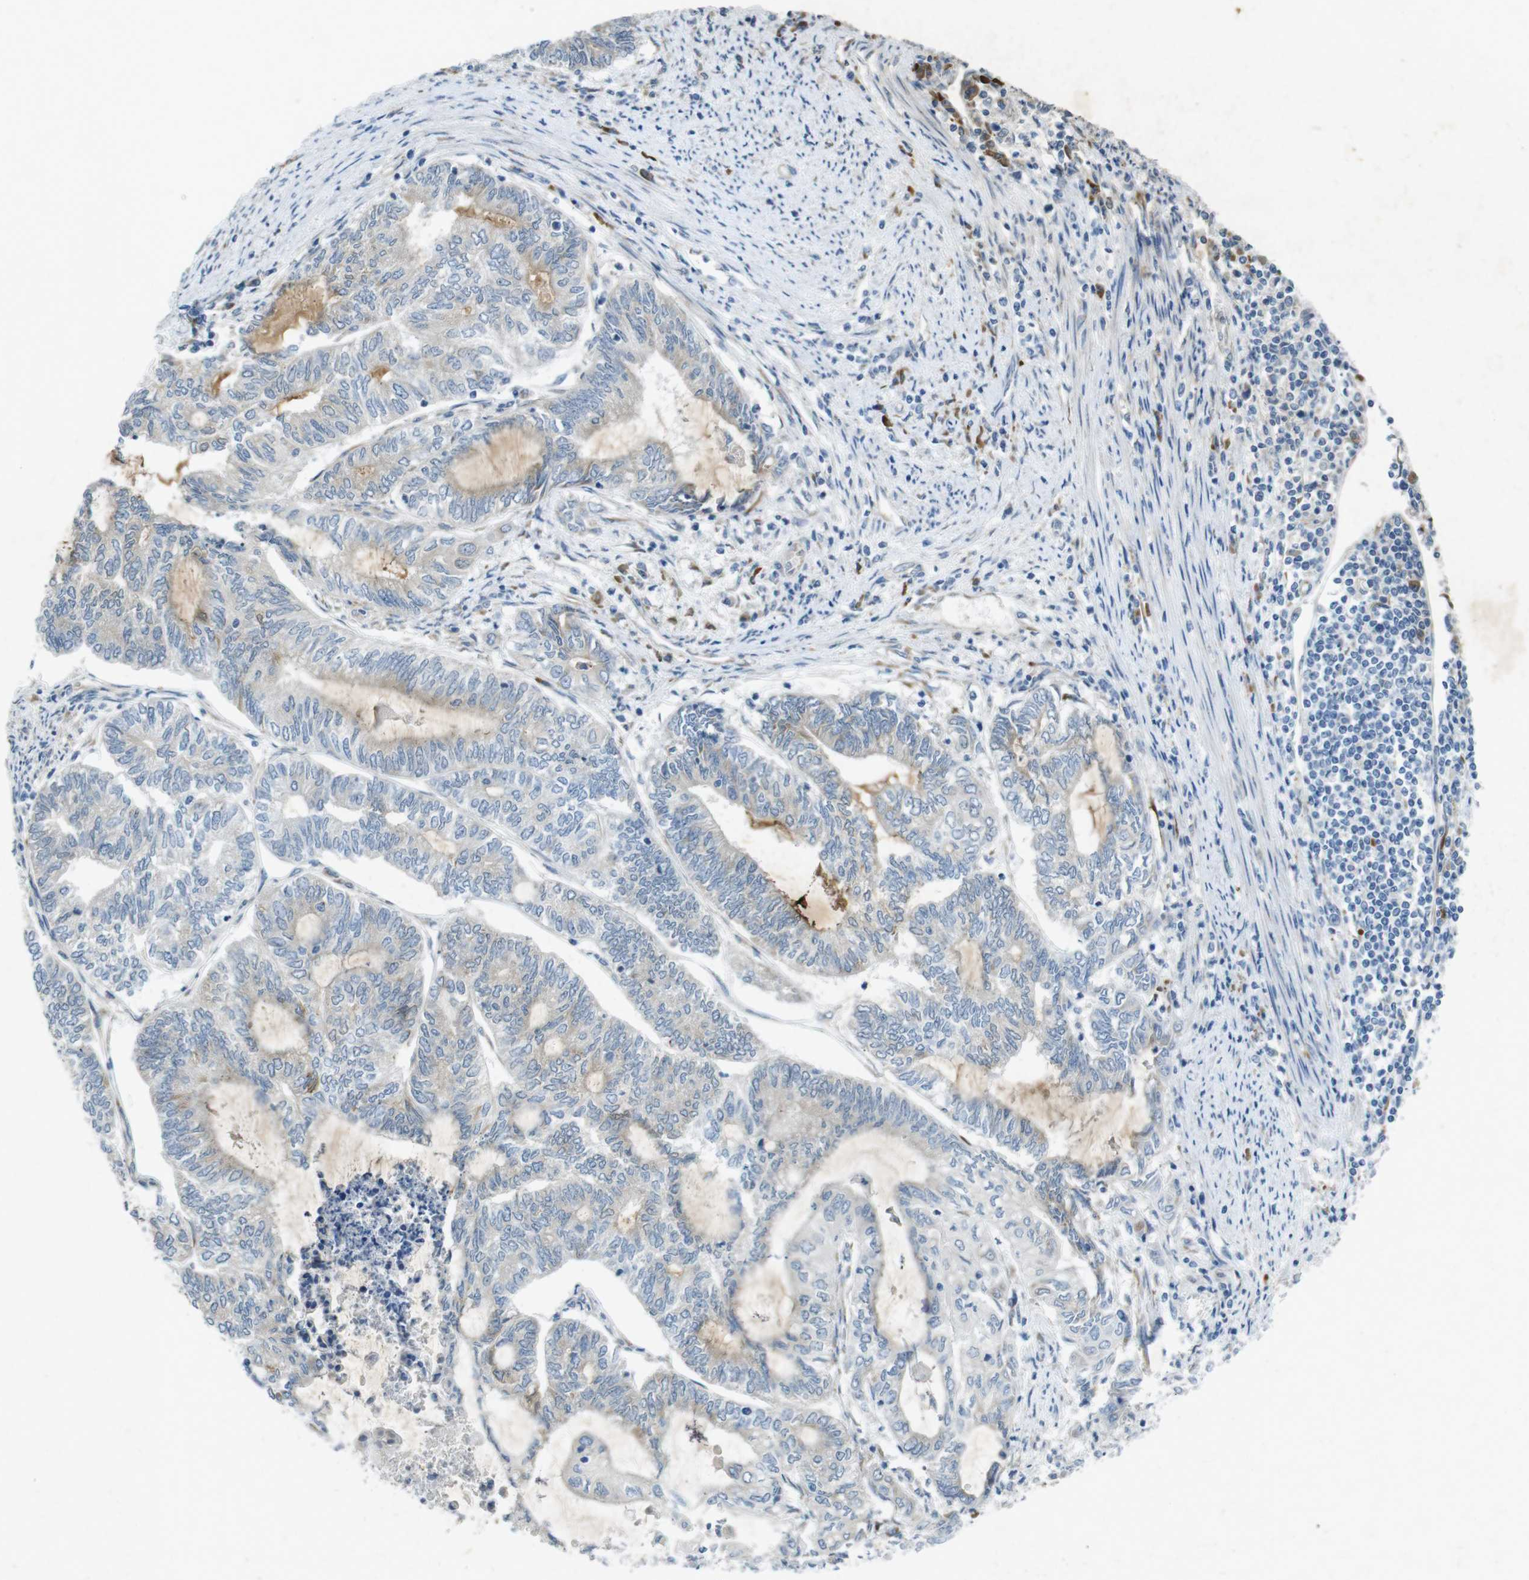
{"staining": {"intensity": "weak", "quantity": "25%-75%", "location": "cytoplasmic/membranous"}, "tissue": "endometrial cancer", "cell_type": "Tumor cells", "image_type": "cancer", "snomed": [{"axis": "morphology", "description": "Adenocarcinoma, NOS"}, {"axis": "topography", "description": "Uterus"}, {"axis": "topography", "description": "Endometrium"}], "caption": "Weak cytoplasmic/membranous protein positivity is appreciated in approximately 25%-75% of tumor cells in endometrial cancer.", "gene": "FLCN", "patient": {"sex": "female", "age": 70}}